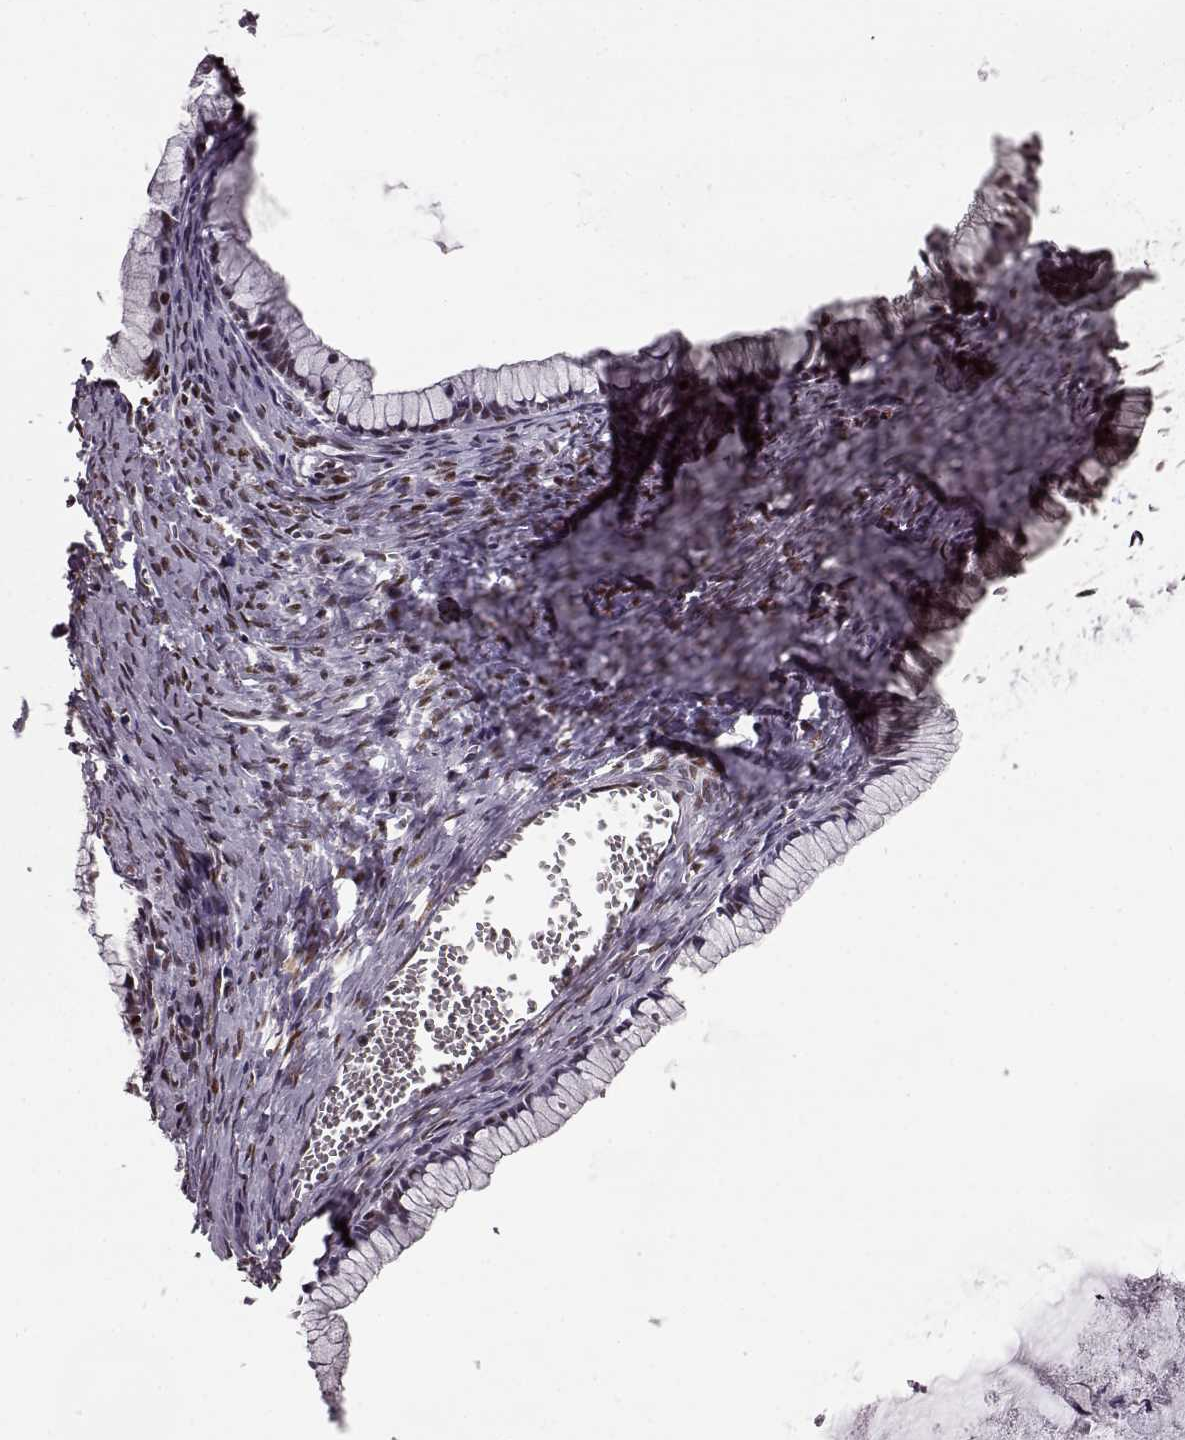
{"staining": {"intensity": "weak", "quantity": "25%-75%", "location": "nuclear"}, "tissue": "ovarian cancer", "cell_type": "Tumor cells", "image_type": "cancer", "snomed": [{"axis": "morphology", "description": "Cystadenocarcinoma, mucinous, NOS"}, {"axis": "topography", "description": "Ovary"}], "caption": "A micrograph of ovarian mucinous cystadenocarcinoma stained for a protein reveals weak nuclear brown staining in tumor cells. (Brightfield microscopy of DAB IHC at high magnification).", "gene": "FTO", "patient": {"sex": "female", "age": 41}}